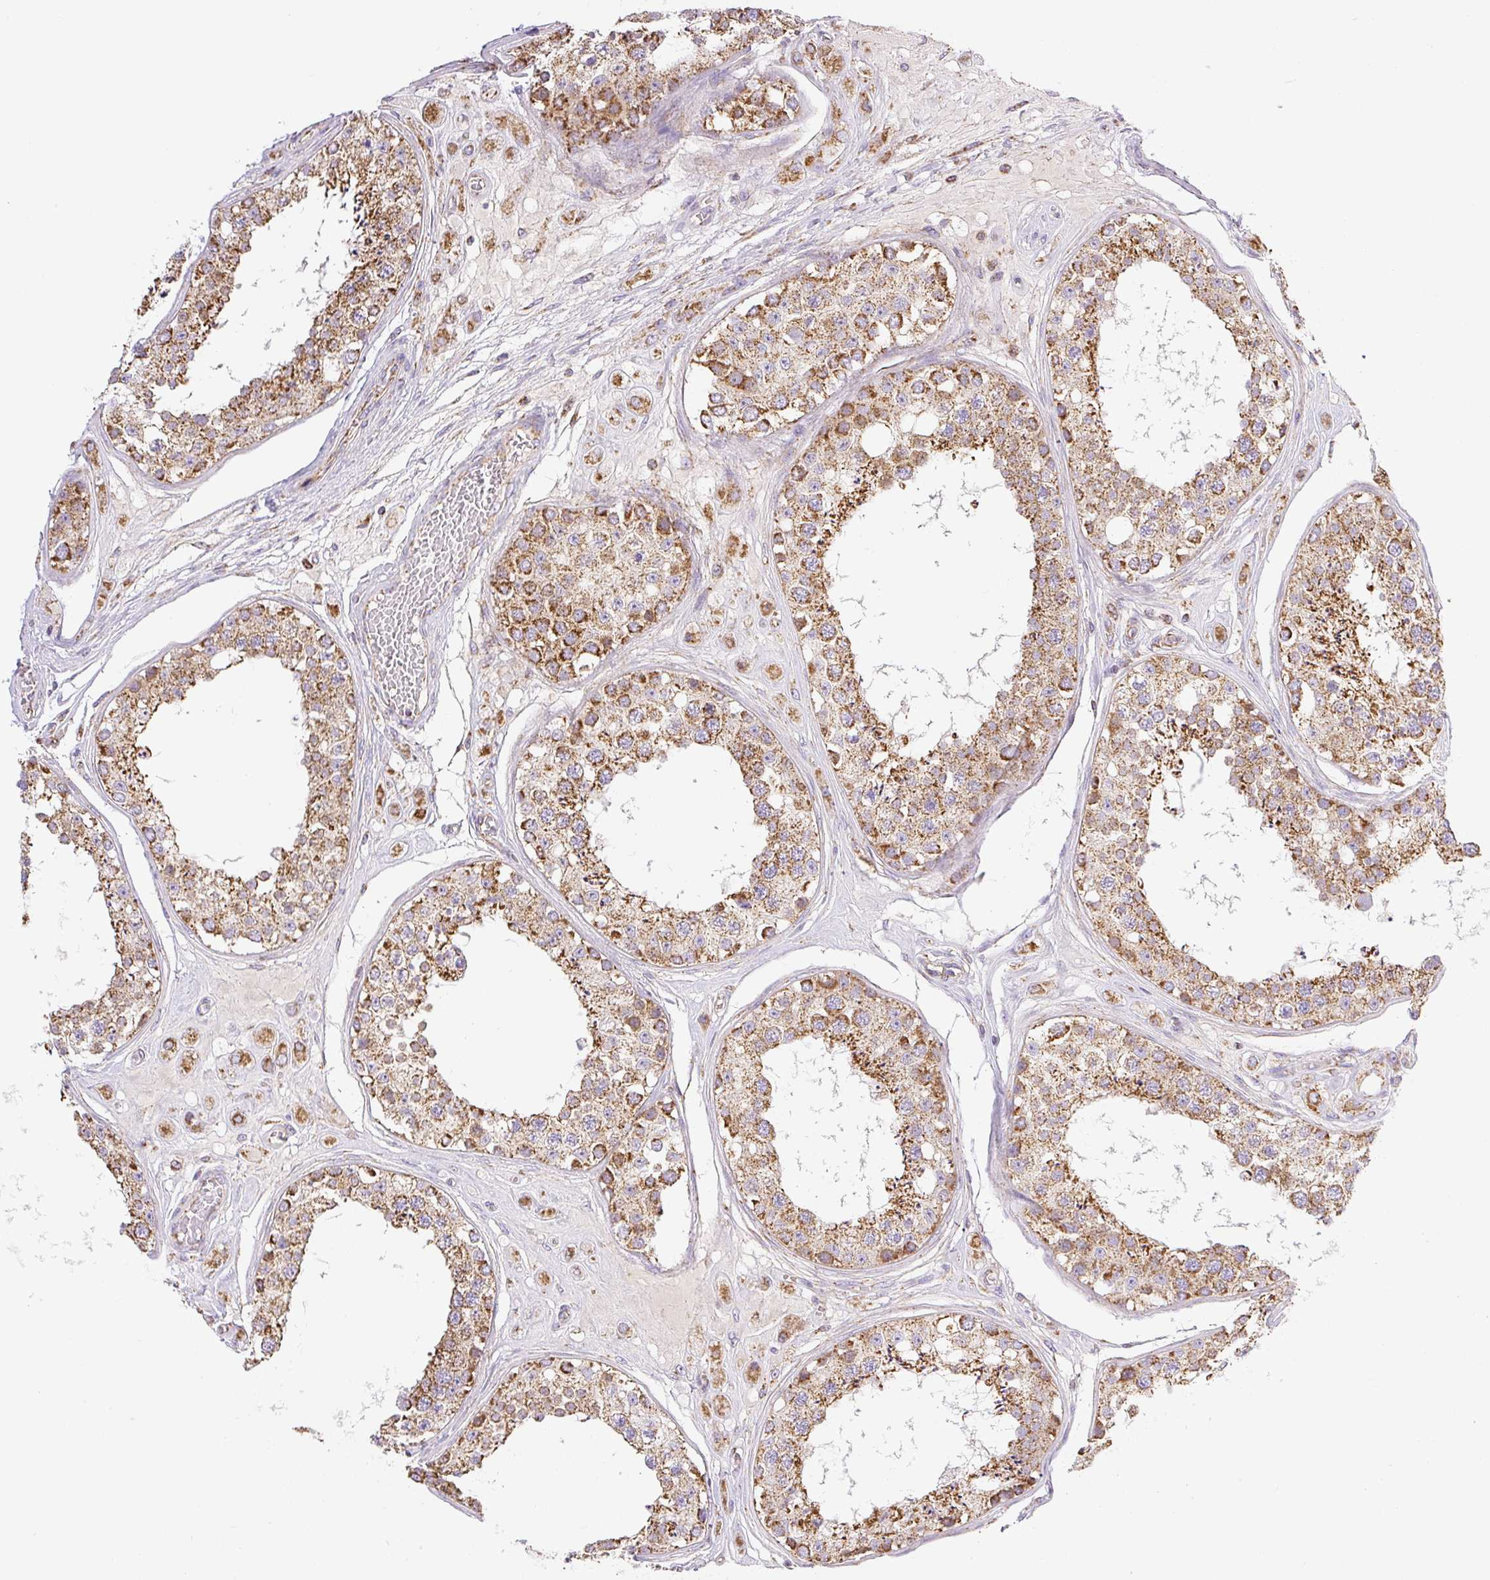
{"staining": {"intensity": "moderate", "quantity": ">75%", "location": "cytoplasmic/membranous"}, "tissue": "testis", "cell_type": "Cells in seminiferous ducts", "image_type": "normal", "snomed": [{"axis": "morphology", "description": "Normal tissue, NOS"}, {"axis": "topography", "description": "Testis"}], "caption": "Cells in seminiferous ducts demonstrate moderate cytoplasmic/membranous positivity in approximately >75% of cells in normal testis.", "gene": "DAAM2", "patient": {"sex": "male", "age": 25}}